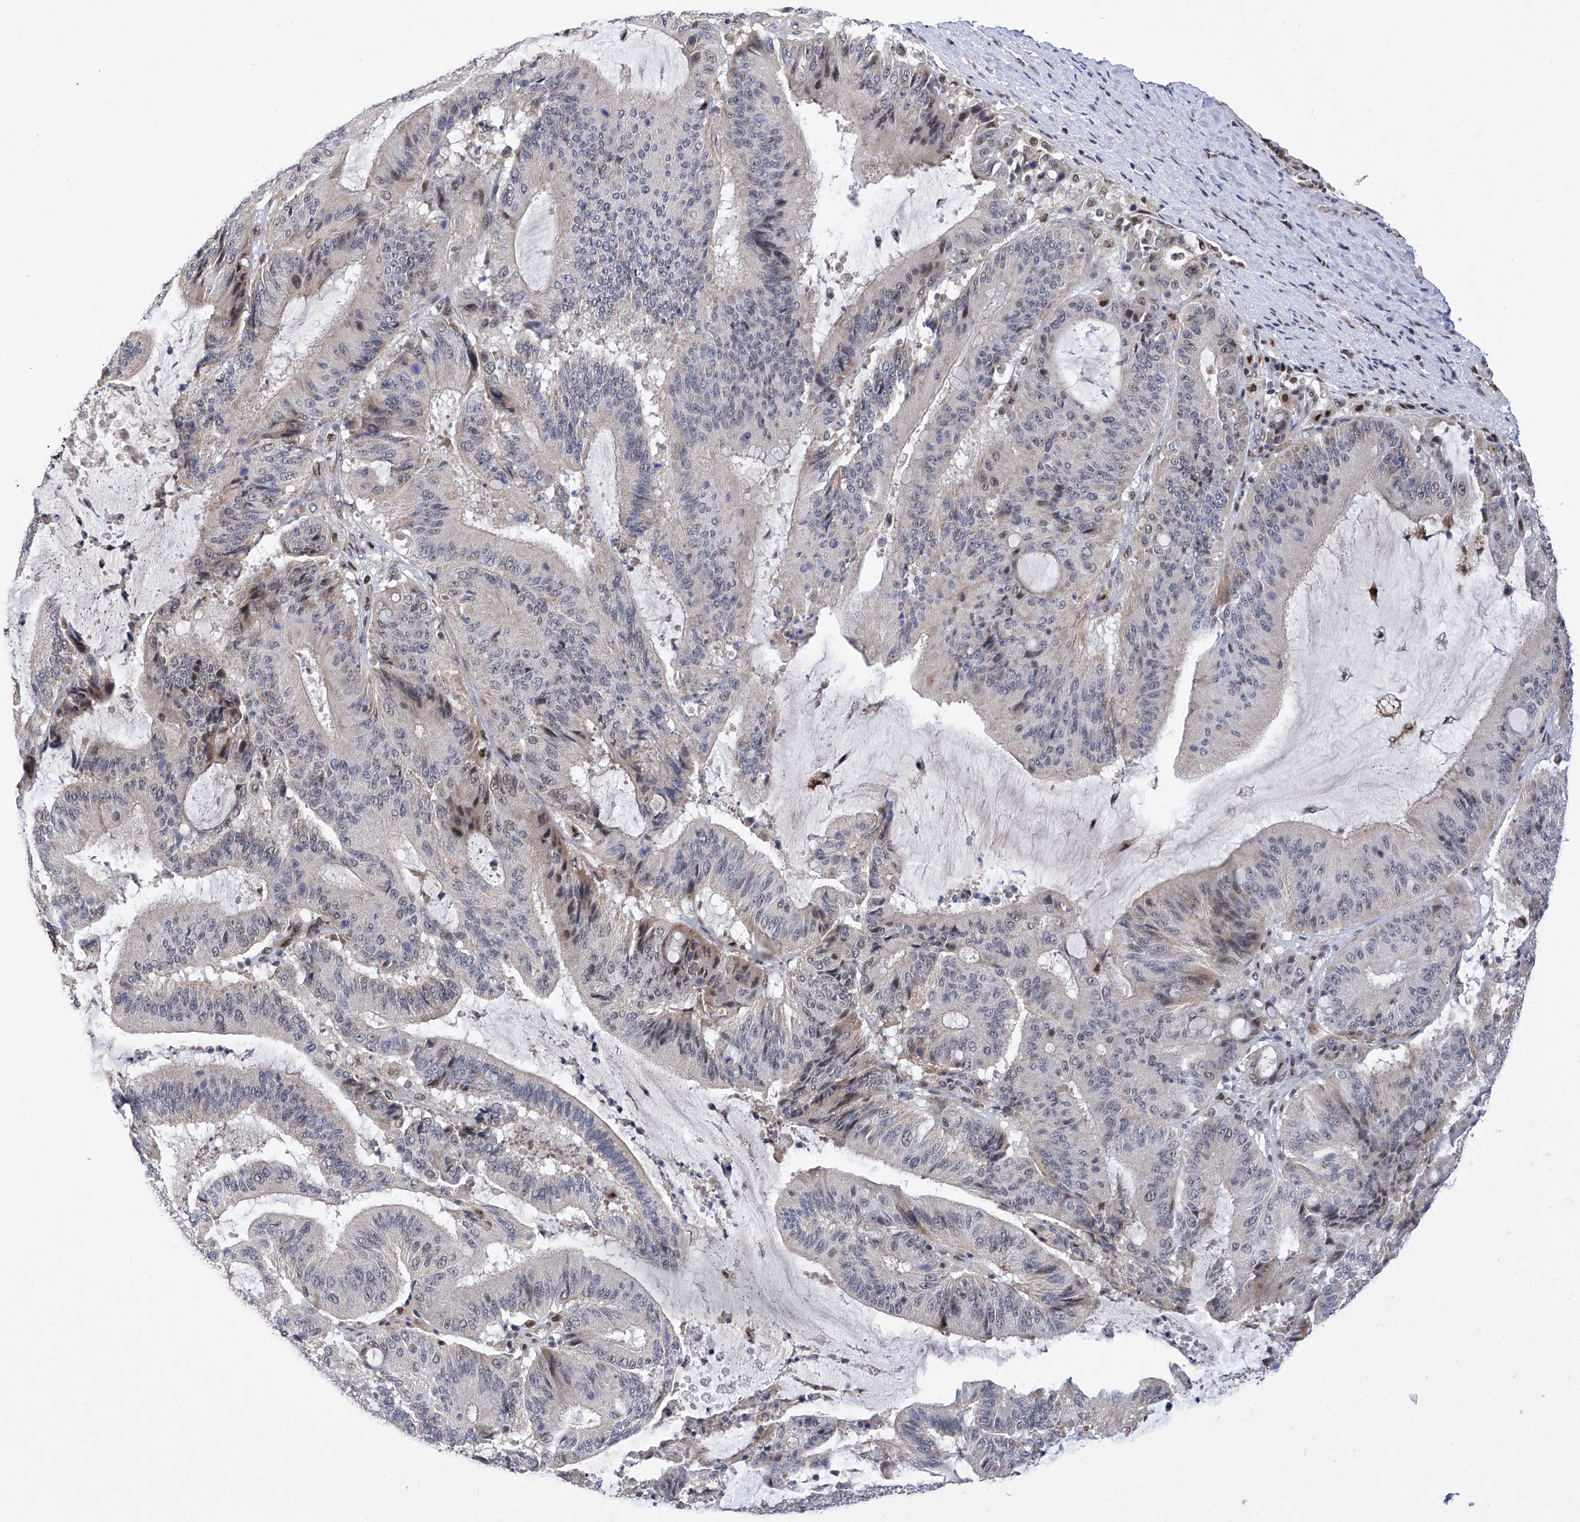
{"staining": {"intensity": "weak", "quantity": "<25%", "location": "cytoplasmic/membranous,nuclear"}, "tissue": "liver cancer", "cell_type": "Tumor cells", "image_type": "cancer", "snomed": [{"axis": "morphology", "description": "Normal tissue, NOS"}, {"axis": "morphology", "description": "Cholangiocarcinoma"}, {"axis": "topography", "description": "Liver"}, {"axis": "topography", "description": "Peripheral nerve tissue"}], "caption": "Tumor cells show no significant expression in liver cancer. (DAB IHC with hematoxylin counter stain).", "gene": "RAD54L", "patient": {"sex": "female", "age": 73}}